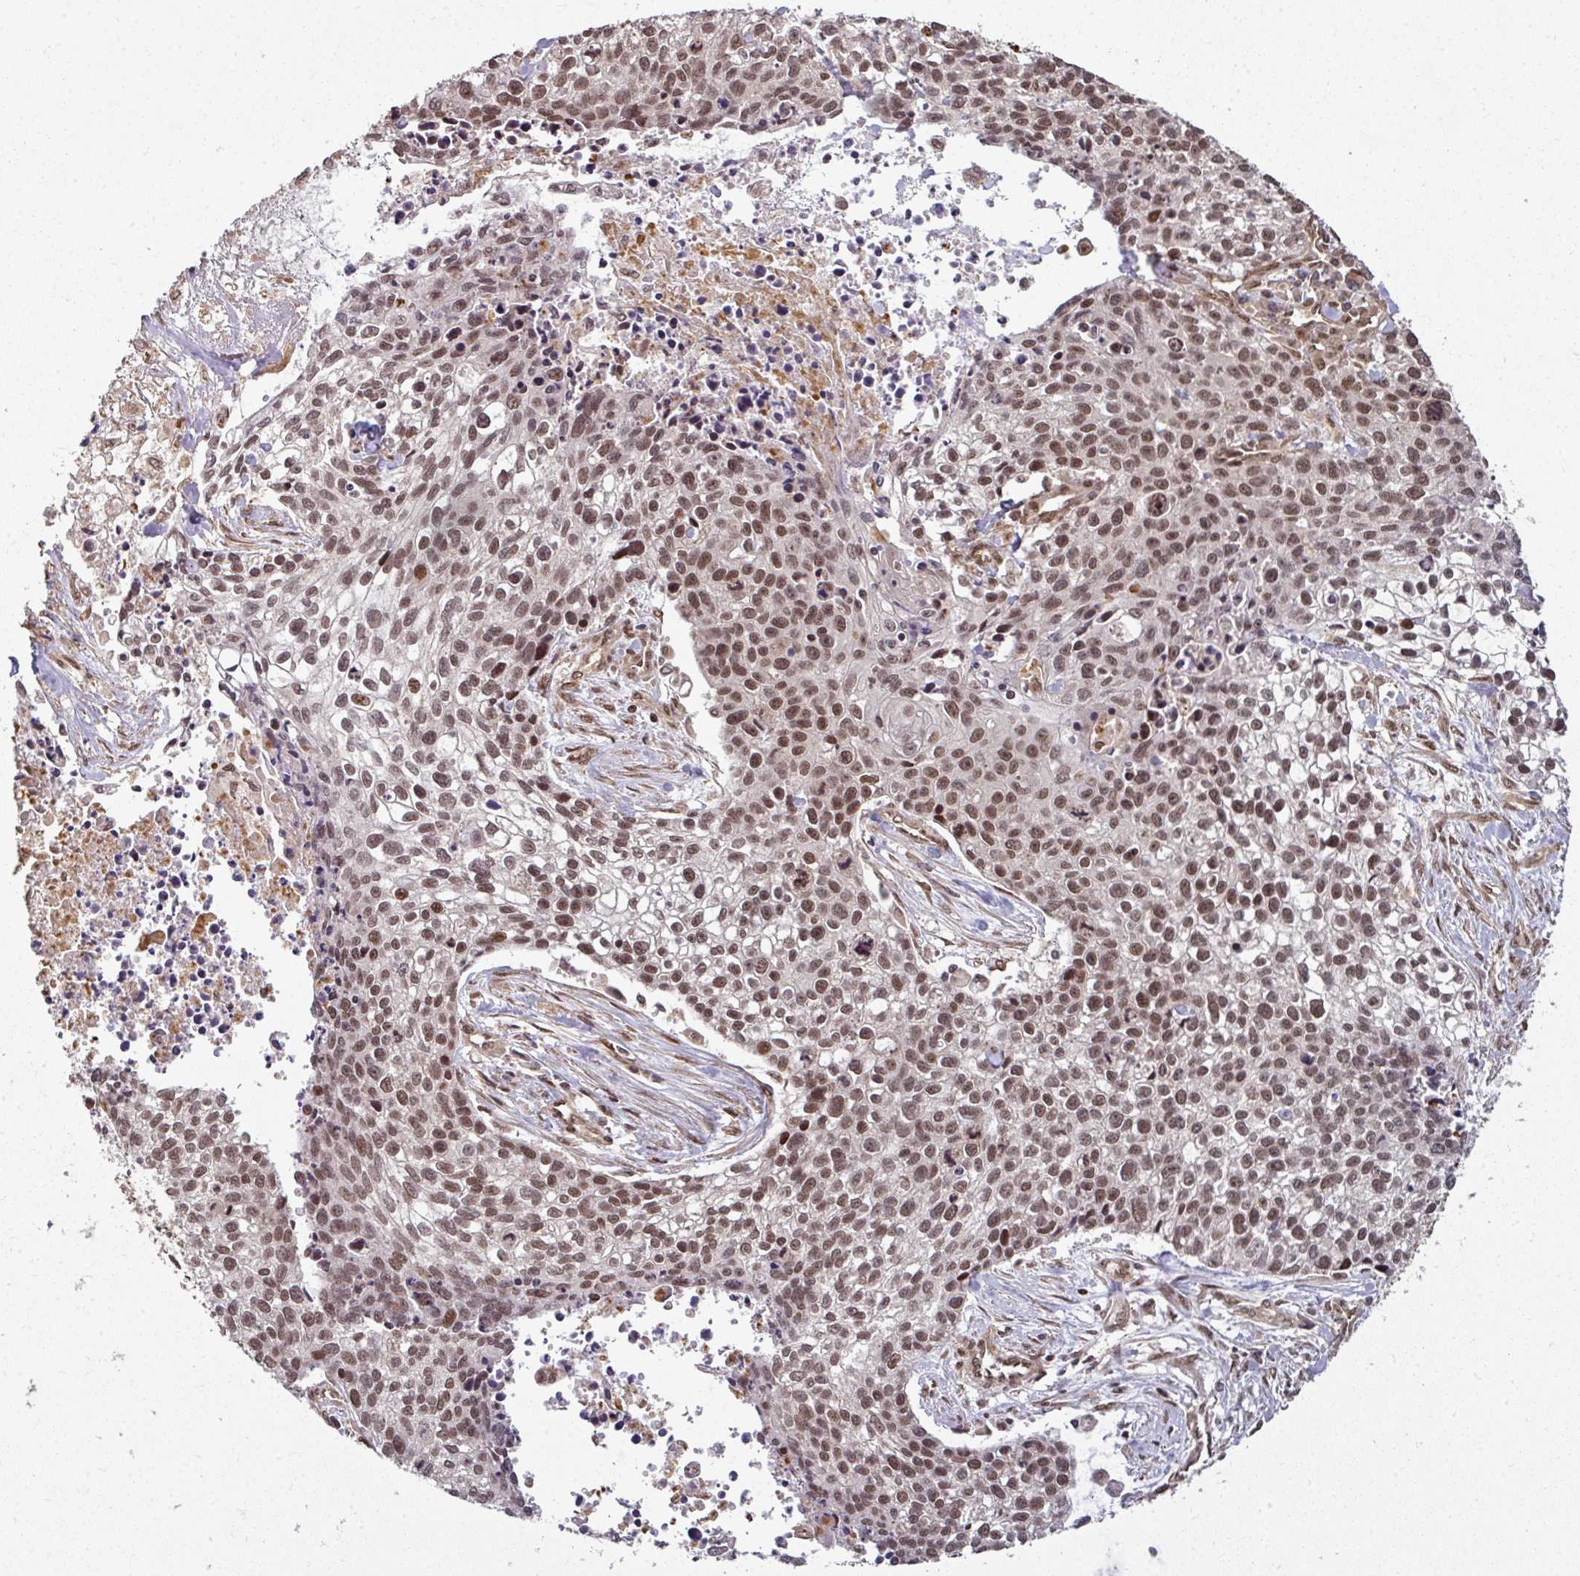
{"staining": {"intensity": "weak", "quantity": "25%-75%", "location": "nuclear"}, "tissue": "lung cancer", "cell_type": "Tumor cells", "image_type": "cancer", "snomed": [{"axis": "morphology", "description": "Squamous cell carcinoma, NOS"}, {"axis": "topography", "description": "Lung"}], "caption": "Protein expression analysis of lung squamous cell carcinoma displays weak nuclear expression in approximately 25%-75% of tumor cells.", "gene": "SIK3", "patient": {"sex": "male", "age": 74}}